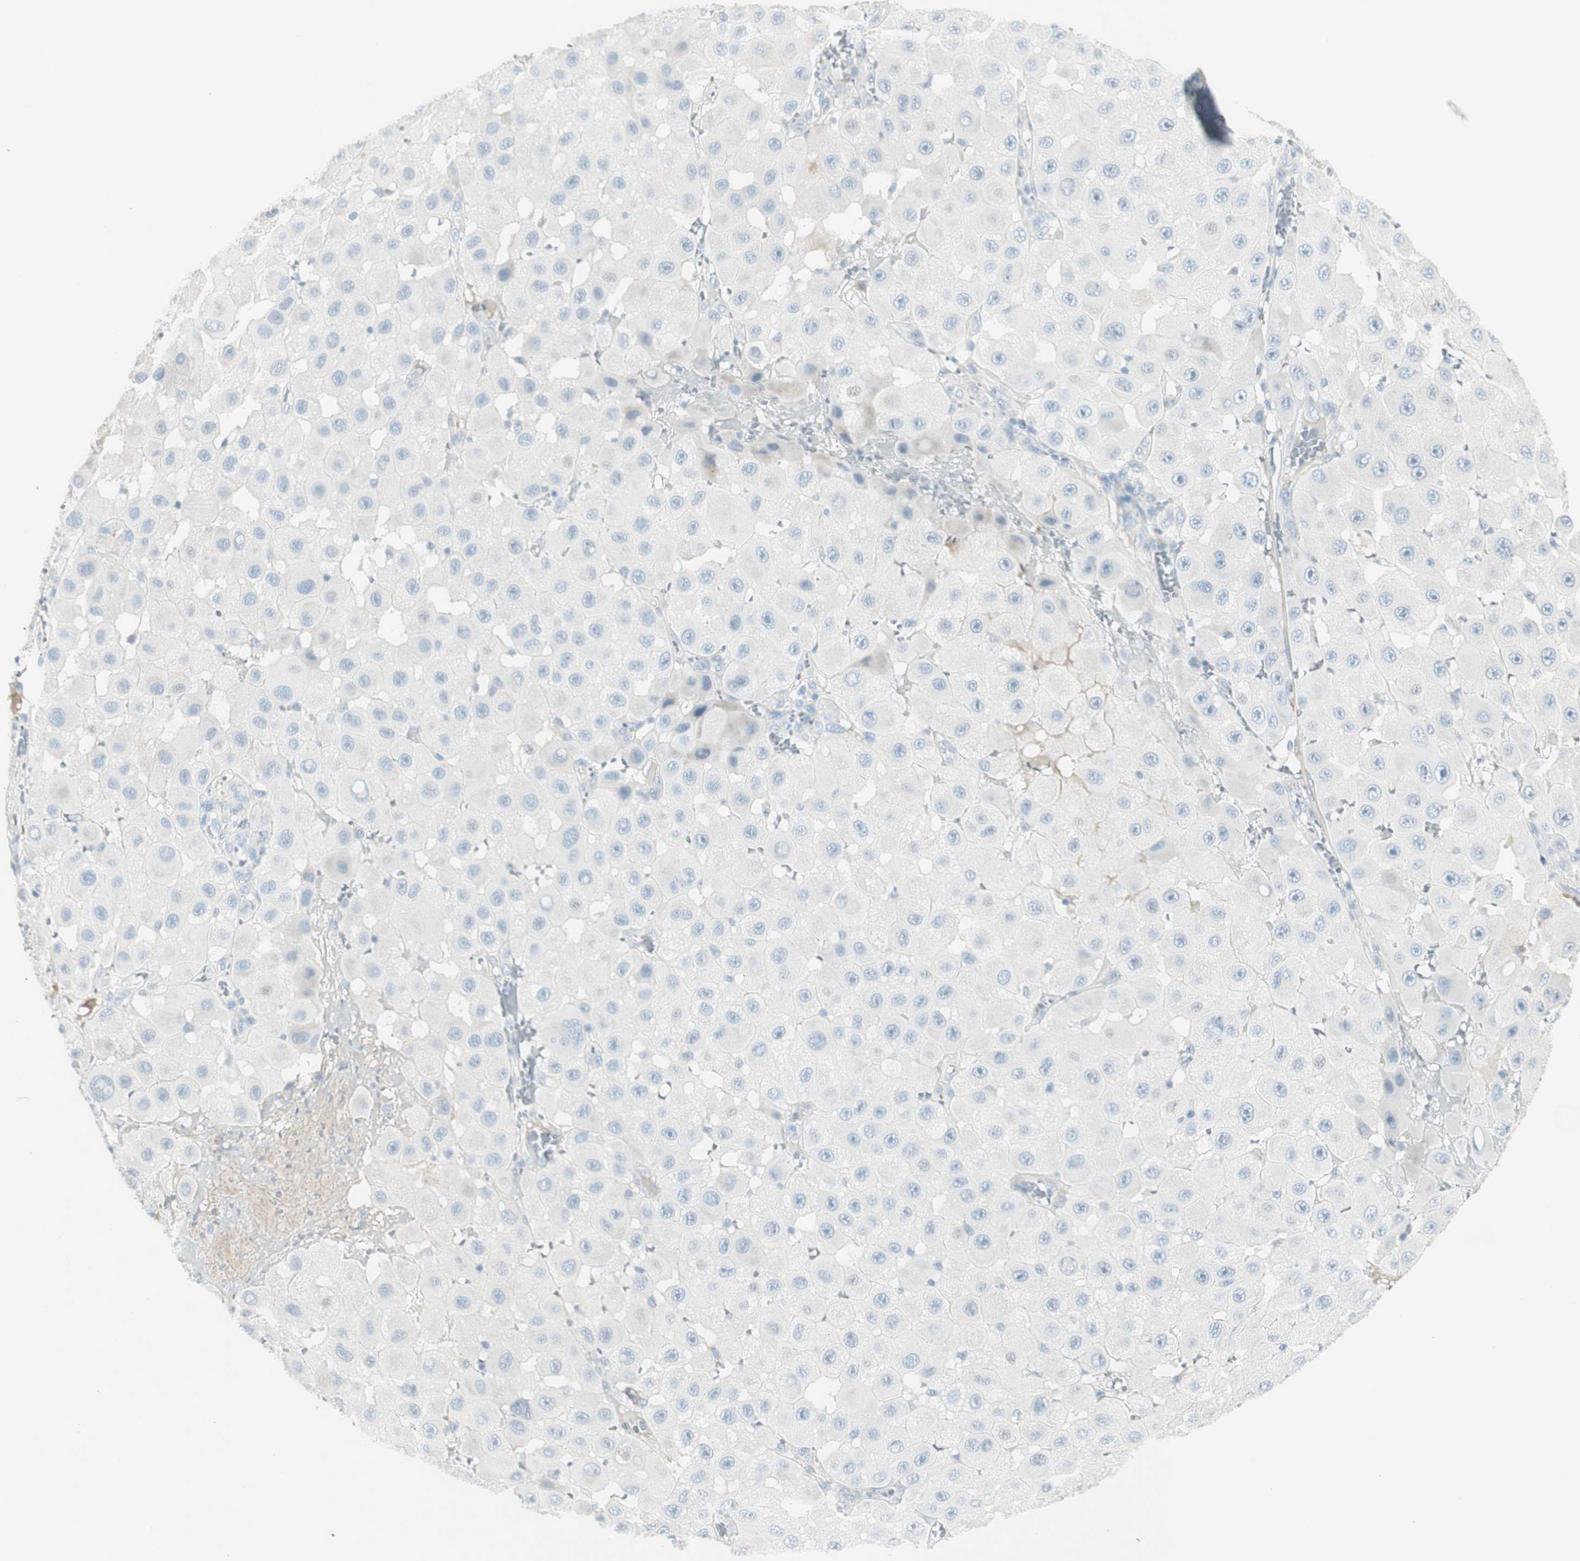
{"staining": {"intensity": "negative", "quantity": "none", "location": "none"}, "tissue": "melanoma", "cell_type": "Tumor cells", "image_type": "cancer", "snomed": [{"axis": "morphology", "description": "Malignant melanoma, NOS"}, {"axis": "topography", "description": "Skin"}], "caption": "Image shows no protein expression in tumor cells of melanoma tissue.", "gene": "CACNA2D1", "patient": {"sex": "female", "age": 81}}